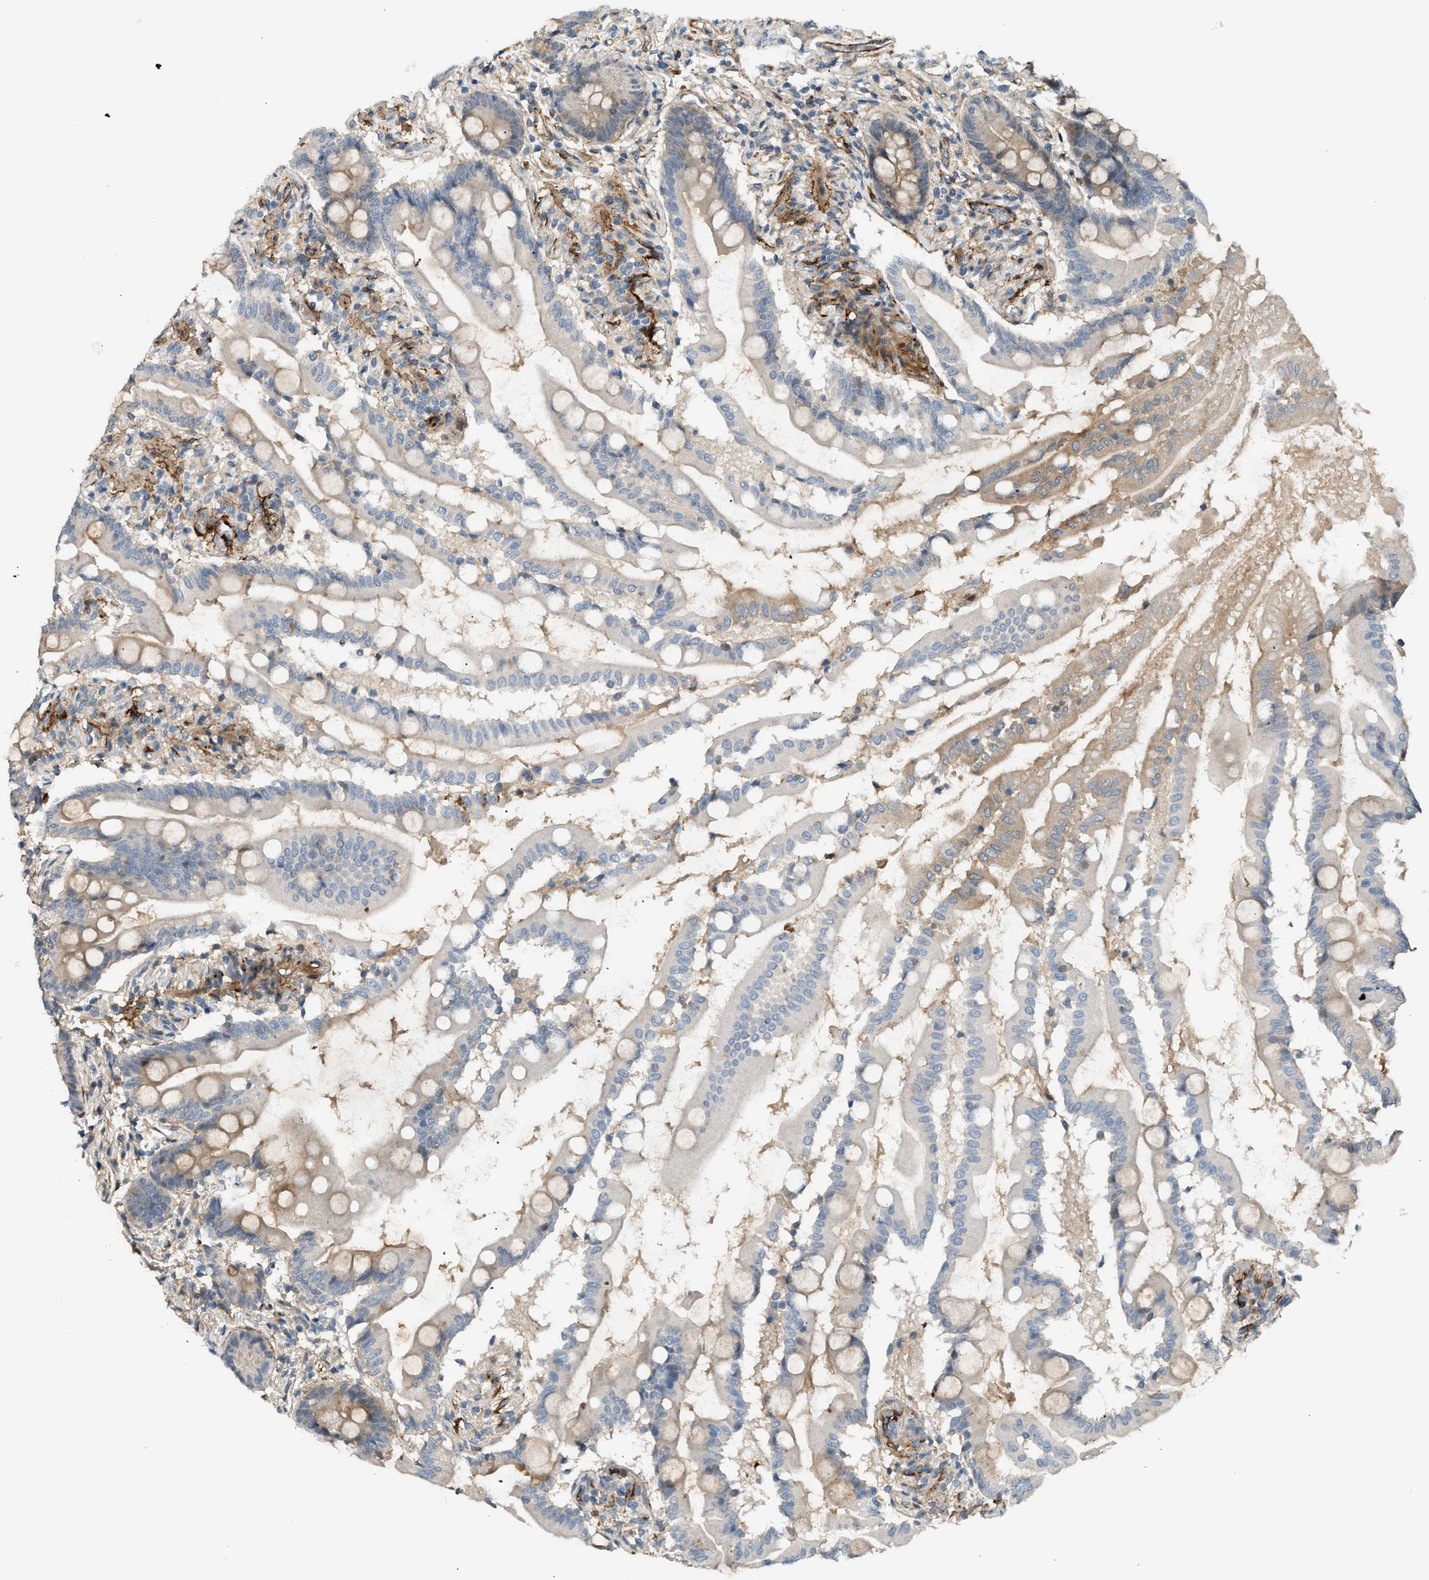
{"staining": {"intensity": "moderate", "quantity": "25%-75%", "location": "cytoplasmic/membranous"}, "tissue": "small intestine", "cell_type": "Glandular cells", "image_type": "normal", "snomed": [{"axis": "morphology", "description": "Normal tissue, NOS"}, {"axis": "topography", "description": "Small intestine"}], "caption": "Protein analysis of normal small intestine displays moderate cytoplasmic/membranous staining in about 25%-75% of glandular cells.", "gene": "EDNRA", "patient": {"sex": "female", "age": 56}}